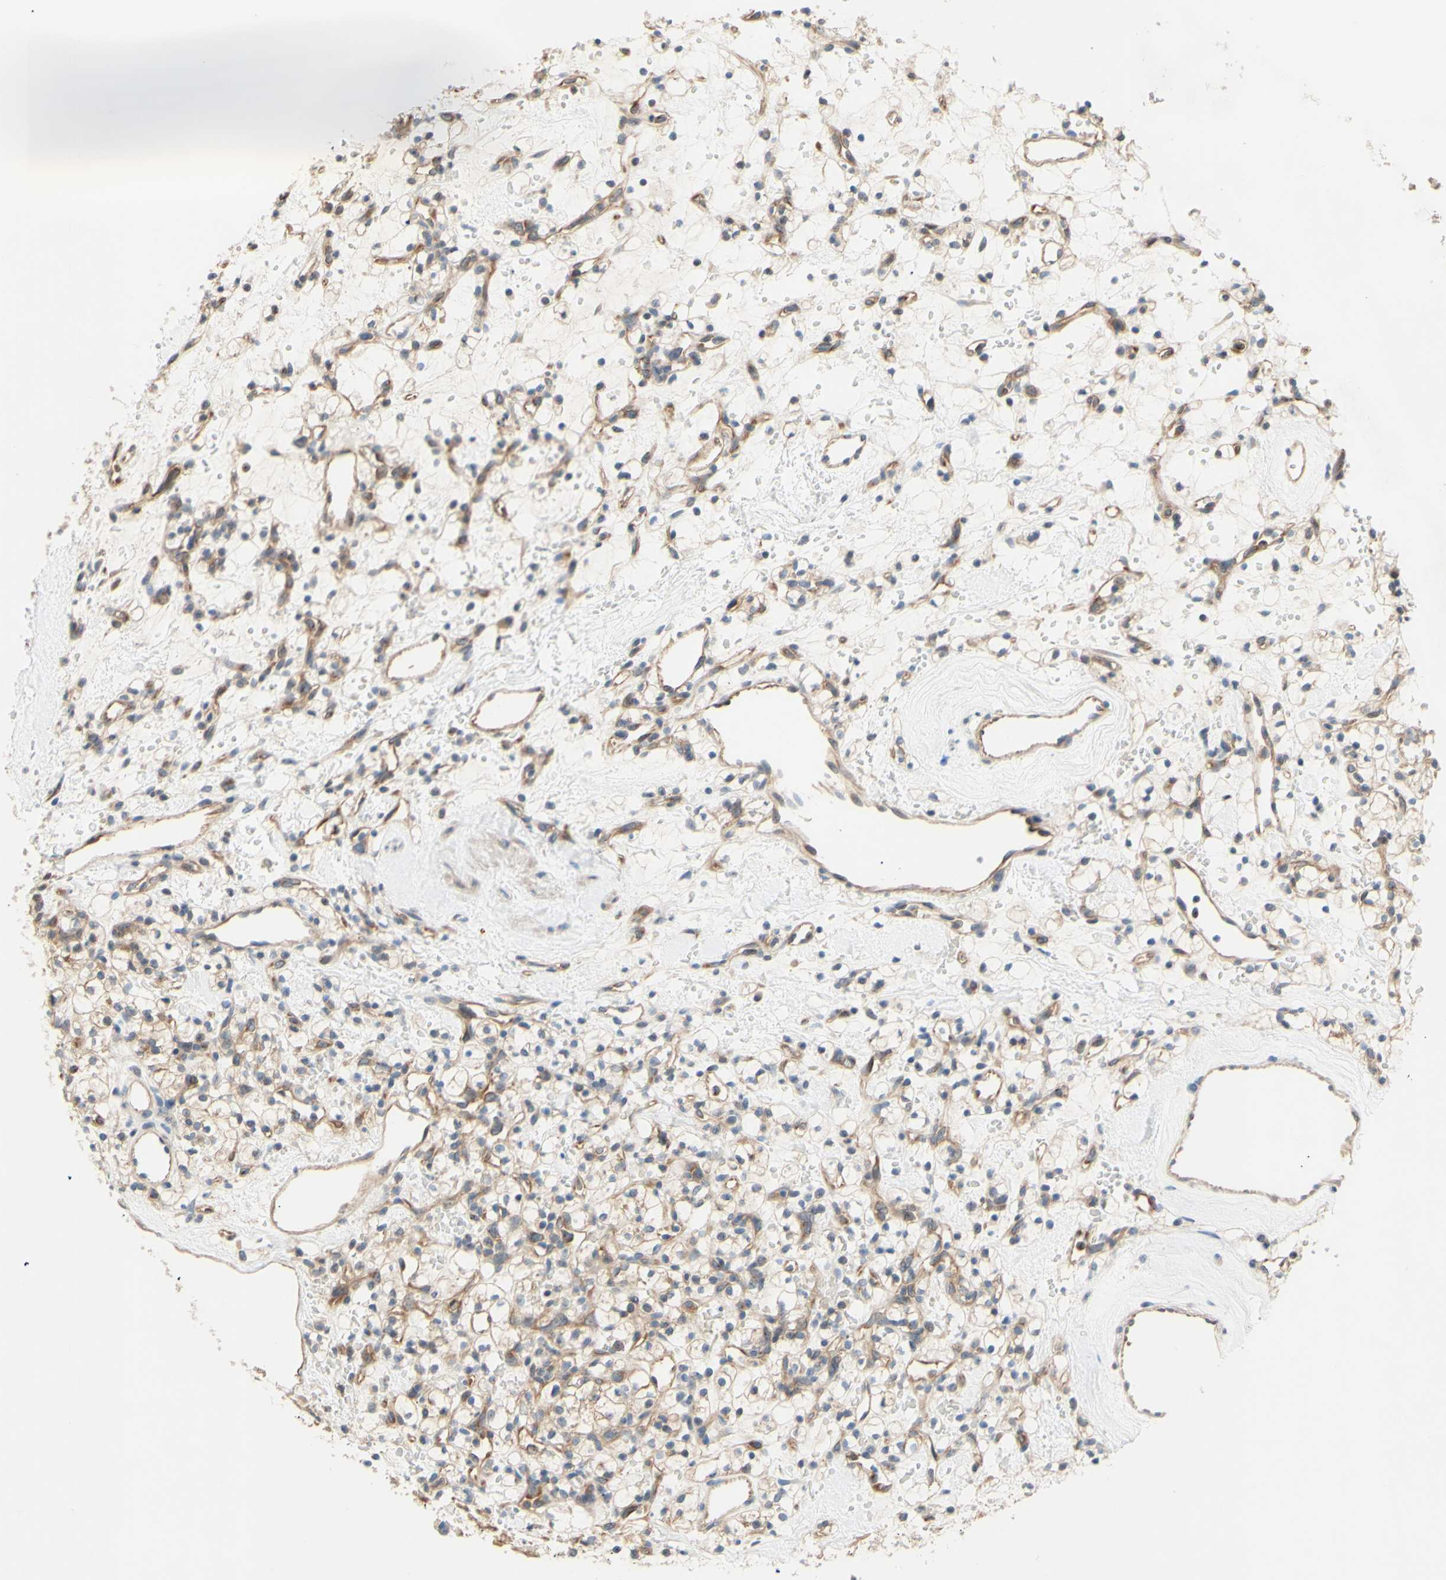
{"staining": {"intensity": "moderate", "quantity": ">75%", "location": "cytoplasmic/membranous"}, "tissue": "renal cancer", "cell_type": "Tumor cells", "image_type": "cancer", "snomed": [{"axis": "morphology", "description": "Adenocarcinoma, NOS"}, {"axis": "topography", "description": "Kidney"}], "caption": "The photomicrograph displays immunohistochemical staining of renal adenocarcinoma. There is moderate cytoplasmic/membranous staining is identified in approximately >75% of tumor cells.", "gene": "DYNLRB1", "patient": {"sex": "female", "age": 60}}